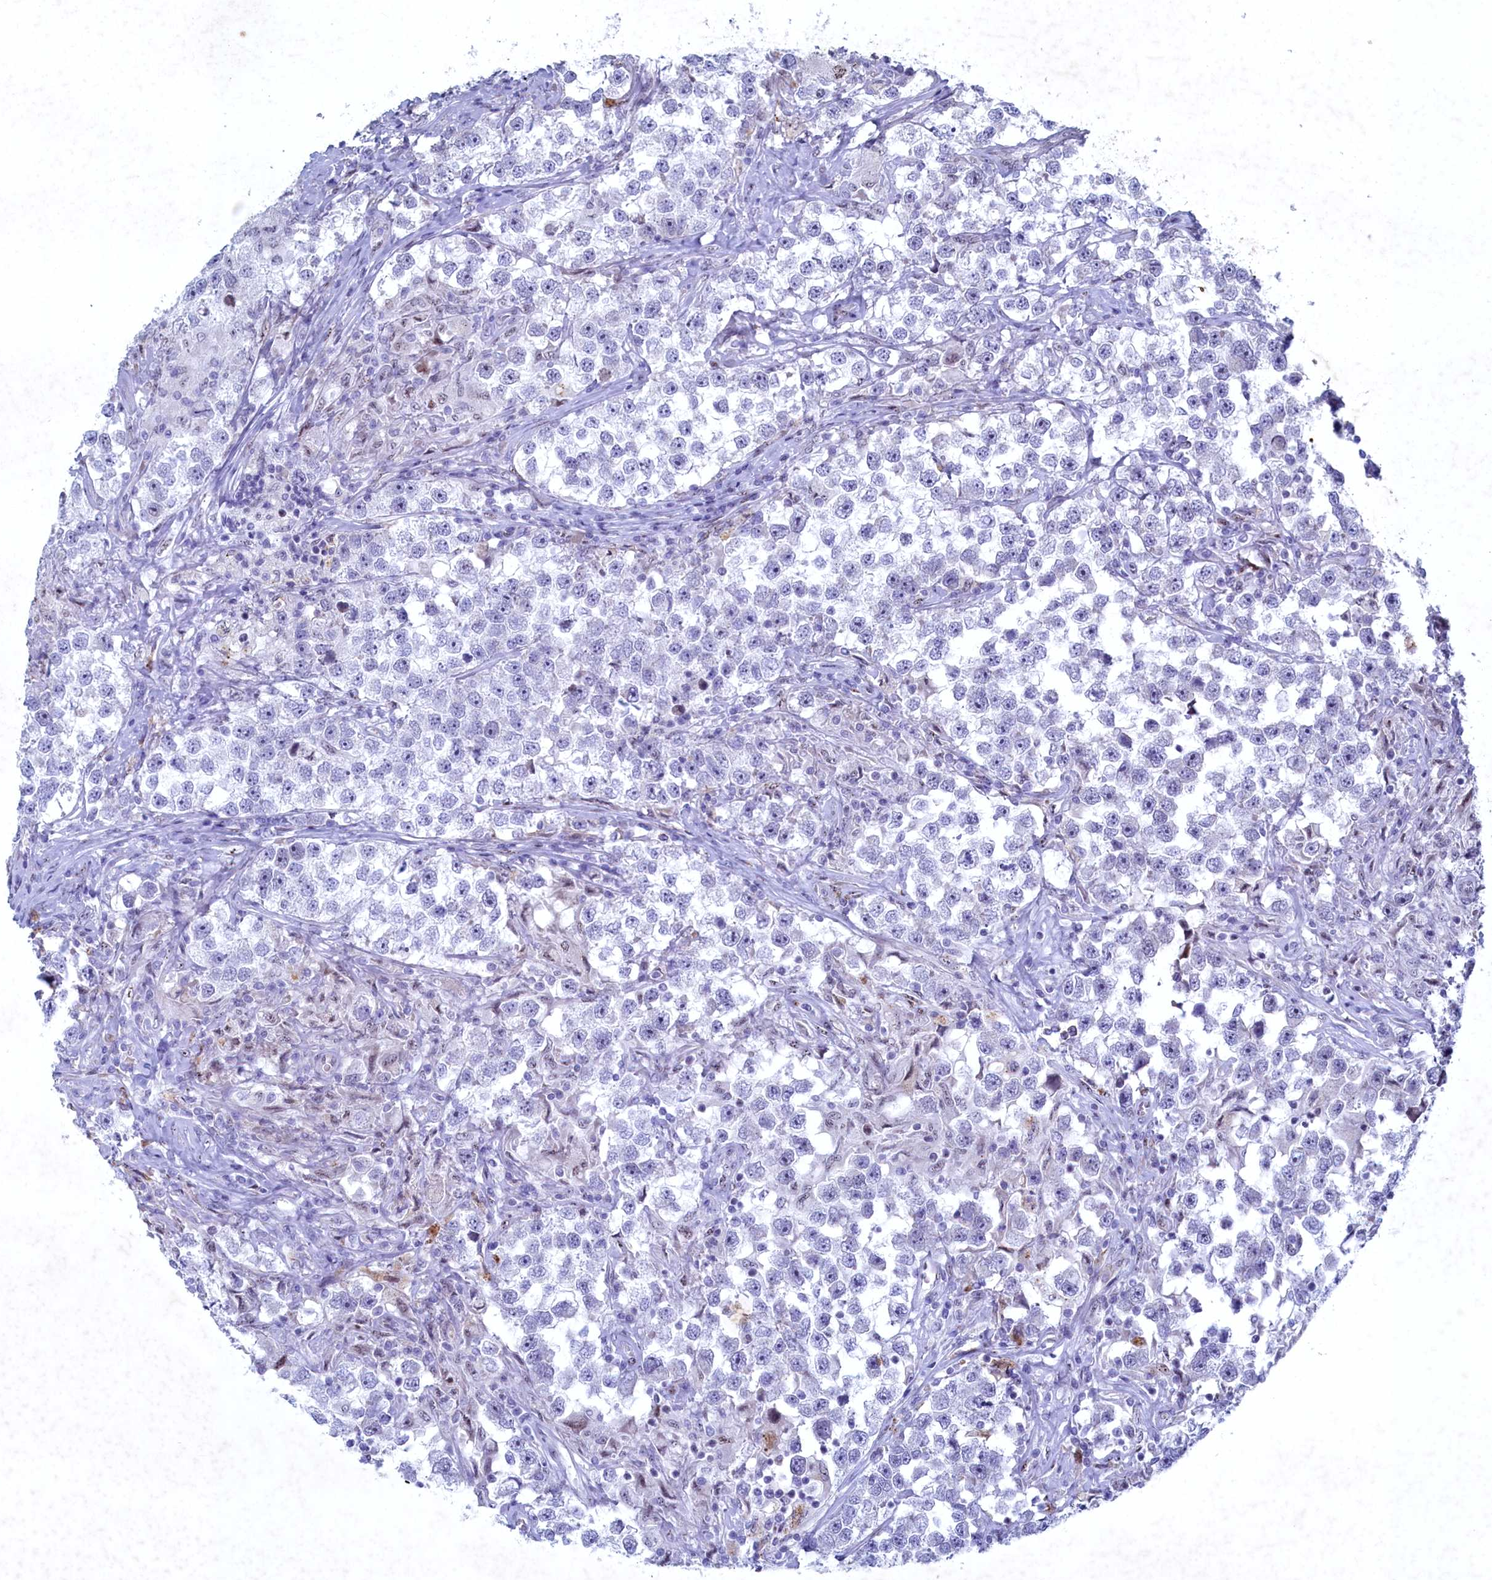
{"staining": {"intensity": "negative", "quantity": "none", "location": "none"}, "tissue": "testis cancer", "cell_type": "Tumor cells", "image_type": "cancer", "snomed": [{"axis": "morphology", "description": "Seminoma, NOS"}, {"axis": "topography", "description": "Testis"}], "caption": "This photomicrograph is of seminoma (testis) stained with IHC to label a protein in brown with the nuclei are counter-stained blue. There is no positivity in tumor cells.", "gene": "WDR76", "patient": {"sex": "male", "age": 46}}